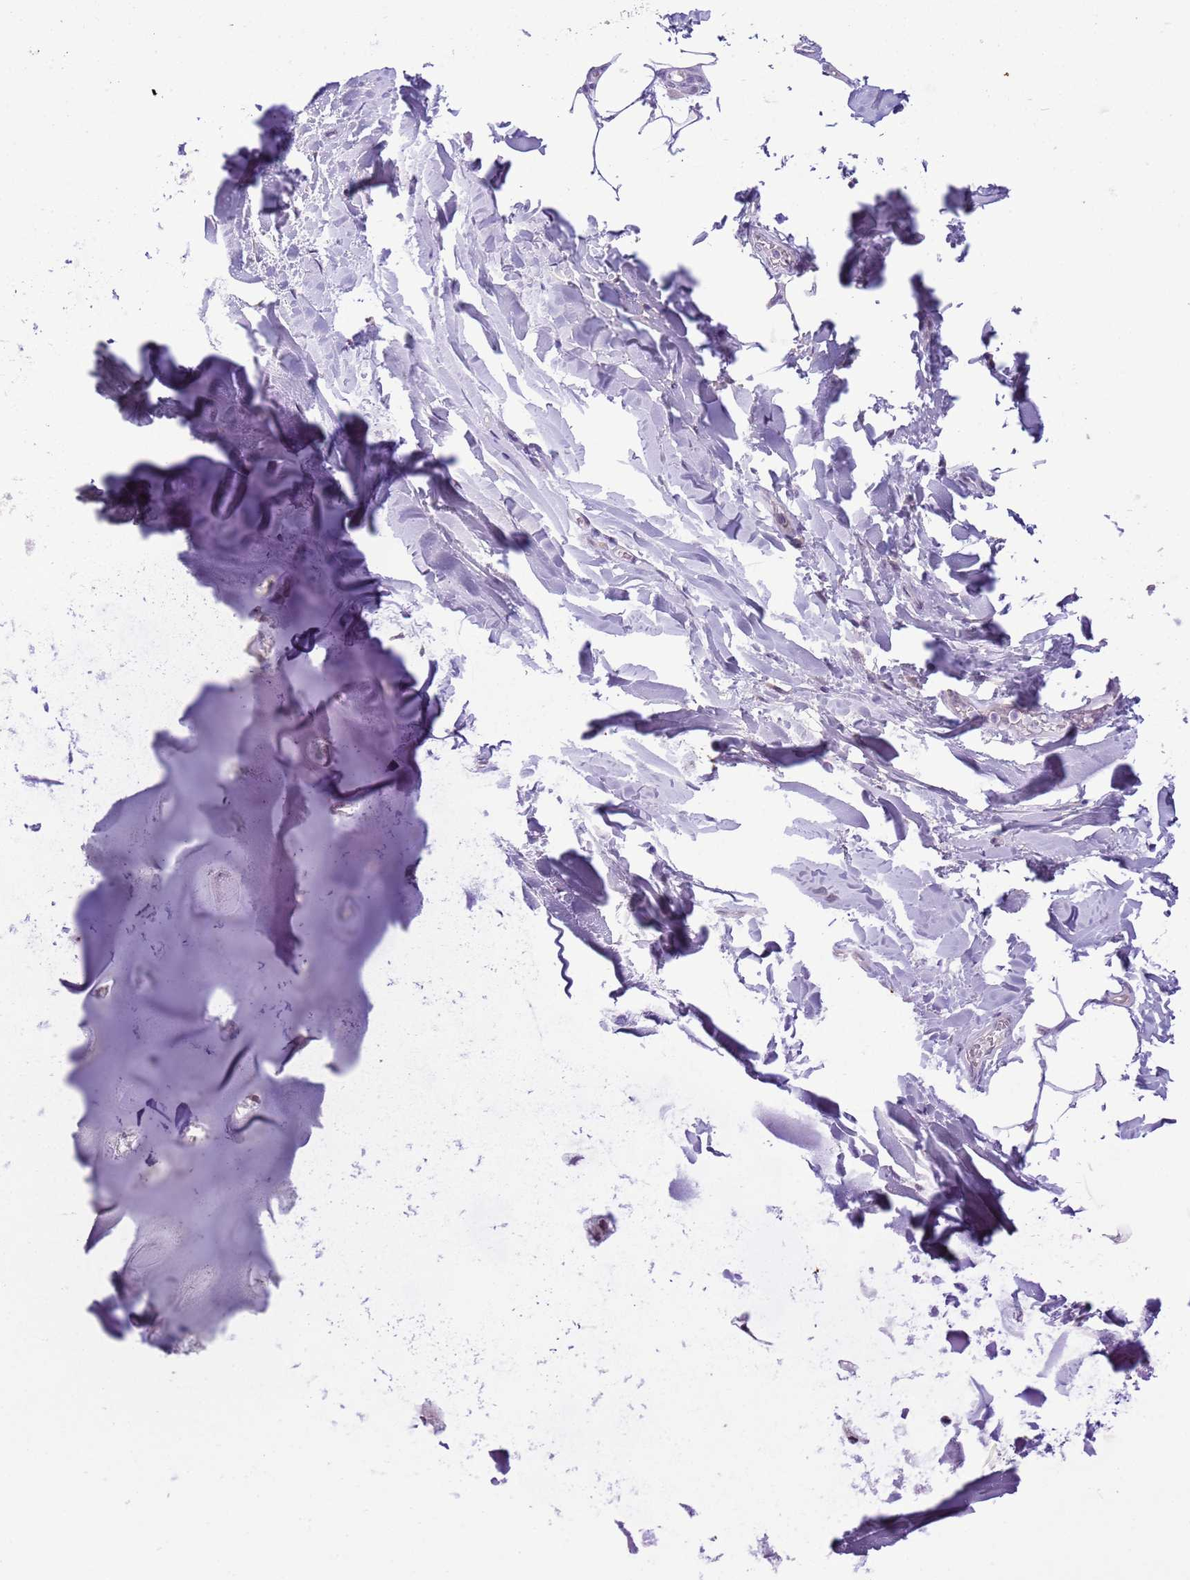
{"staining": {"intensity": "negative", "quantity": "none", "location": "none"}, "tissue": "adipose tissue", "cell_type": "Adipocytes", "image_type": "normal", "snomed": [{"axis": "morphology", "description": "Normal tissue, NOS"}, {"axis": "topography", "description": "Lymph node"}, {"axis": "topography", "description": "Cartilage tissue"}, {"axis": "topography", "description": "Bronchus"}], "caption": "Immunohistochemistry of unremarkable human adipose tissue reveals no staining in adipocytes.", "gene": "FAM120C", "patient": {"sex": "male", "age": 63}}